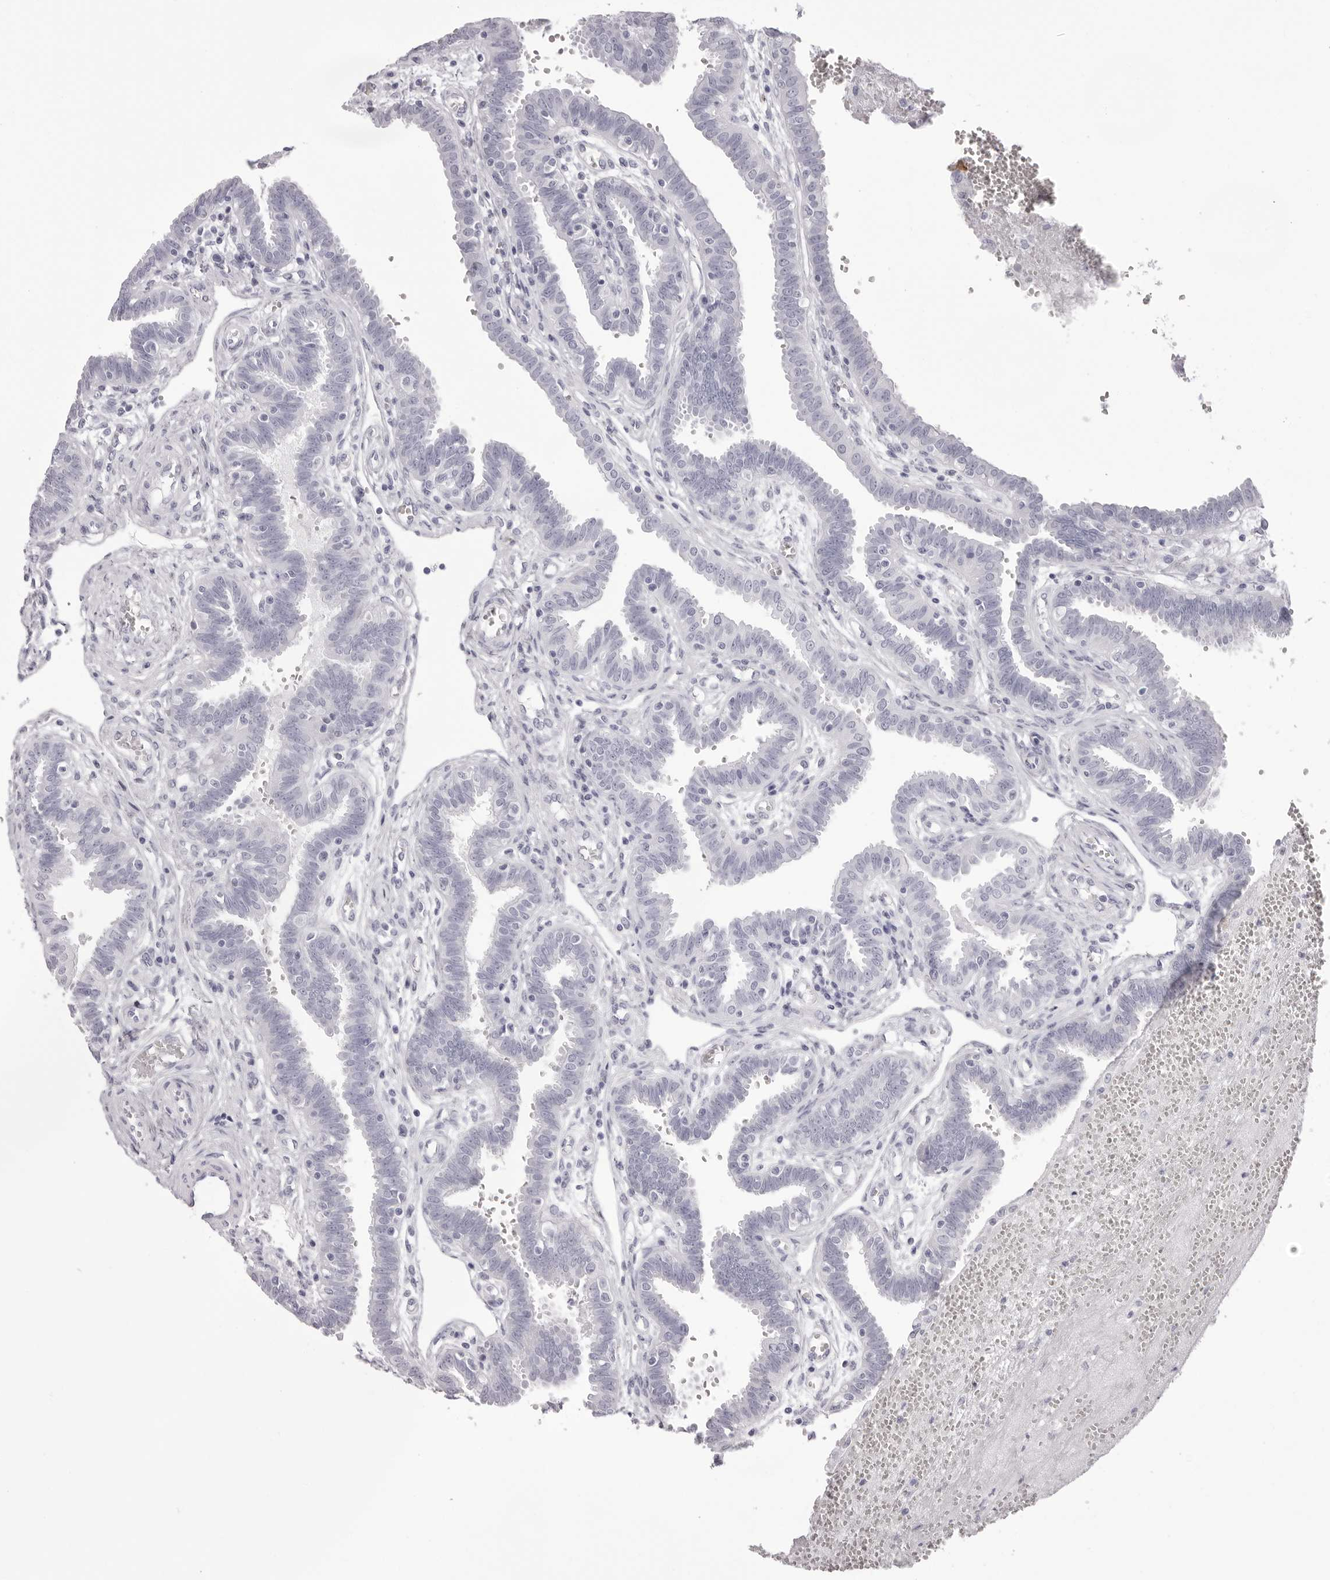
{"staining": {"intensity": "negative", "quantity": "none", "location": "none"}, "tissue": "fallopian tube", "cell_type": "Glandular cells", "image_type": "normal", "snomed": [{"axis": "morphology", "description": "Normal tissue, NOS"}, {"axis": "topography", "description": "Fallopian tube"}, {"axis": "topography", "description": "Placenta"}], "caption": "DAB immunohistochemical staining of benign human fallopian tube displays no significant staining in glandular cells. (DAB (3,3'-diaminobenzidine) immunohistochemistry (IHC), high magnification).", "gene": "TMOD4", "patient": {"sex": "female", "age": 32}}